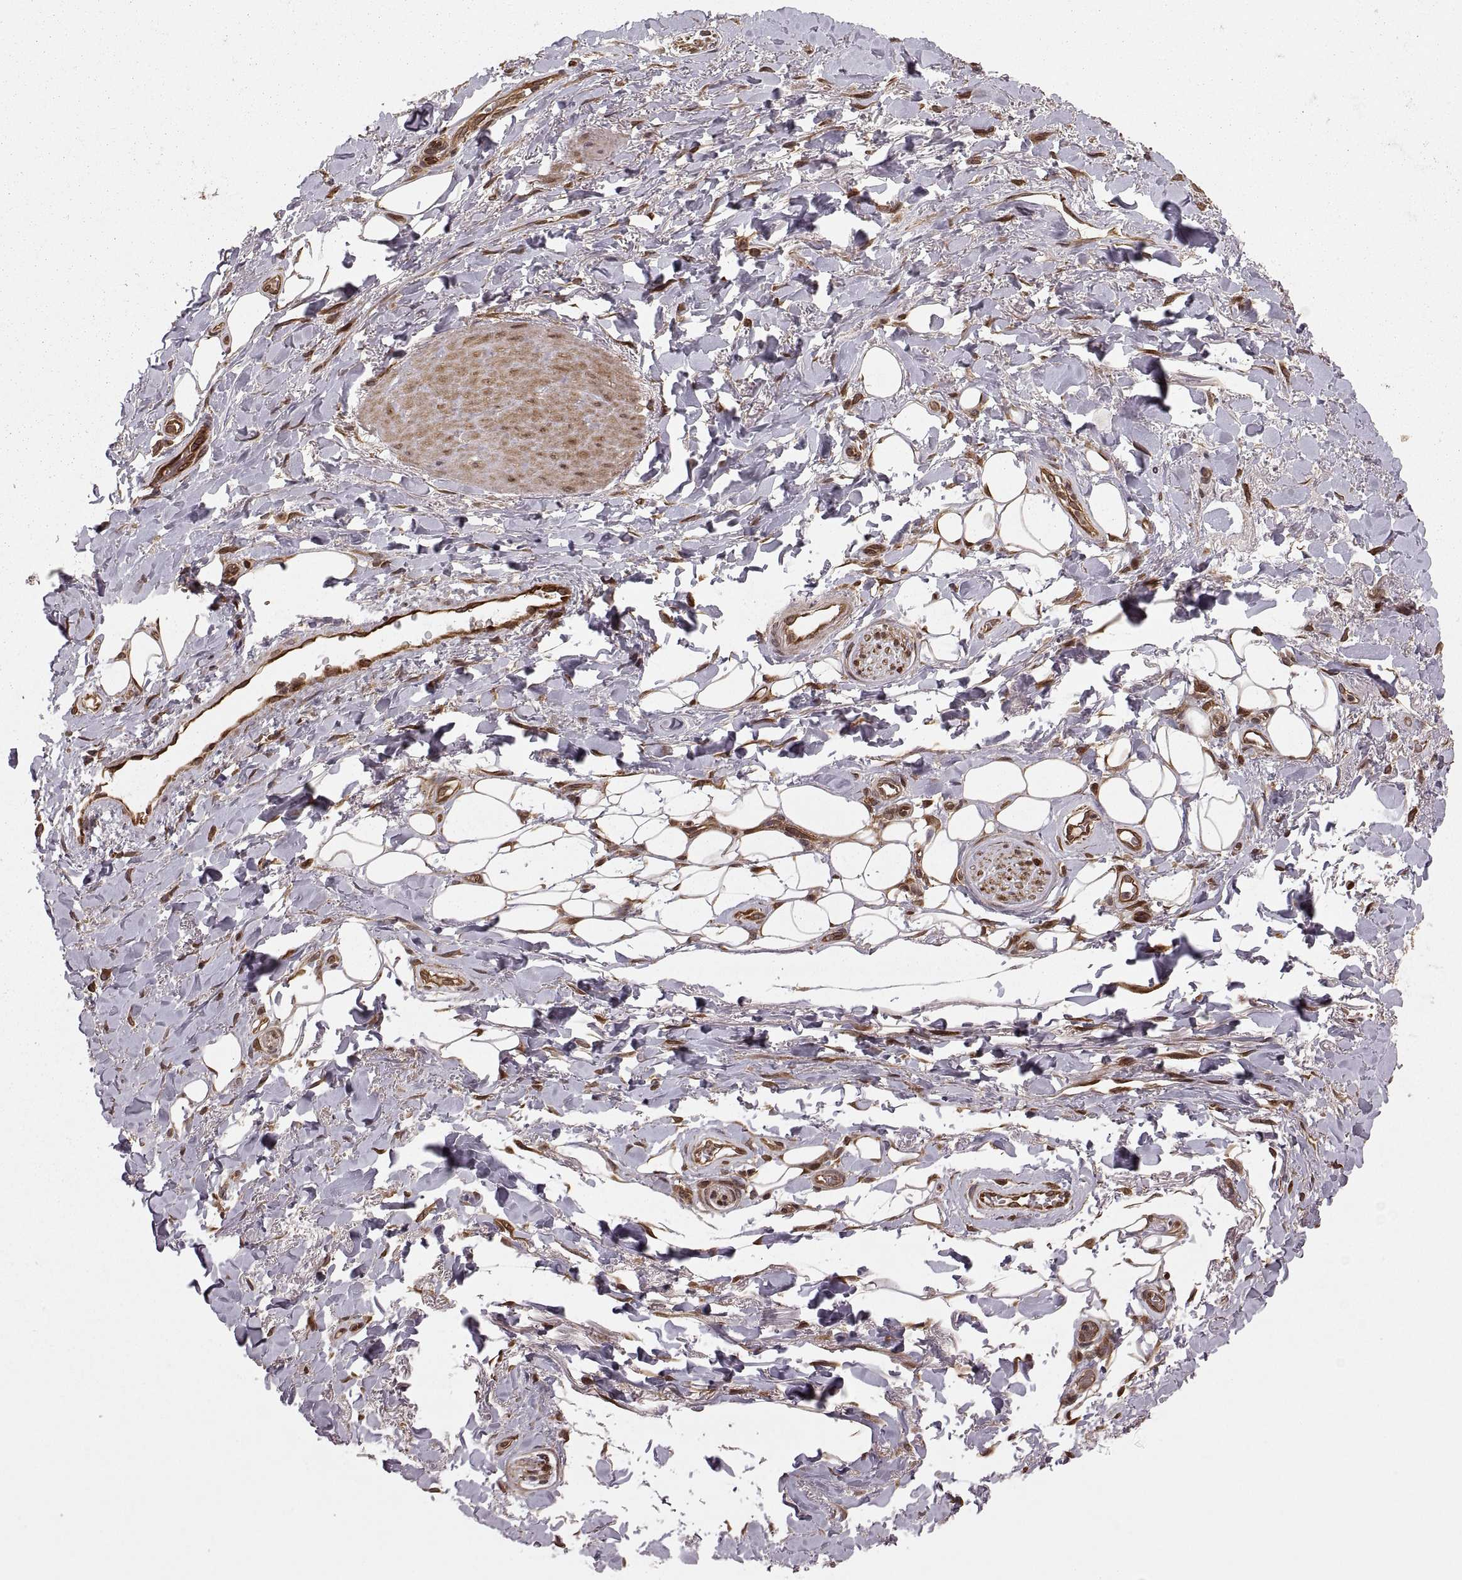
{"staining": {"intensity": "moderate", "quantity": ">75%", "location": "nuclear"}, "tissue": "adipose tissue", "cell_type": "Adipocytes", "image_type": "normal", "snomed": [{"axis": "morphology", "description": "Normal tissue, NOS"}, {"axis": "topography", "description": "Anal"}, {"axis": "topography", "description": "Peripheral nerve tissue"}], "caption": "The micrograph exhibits a brown stain indicating the presence of a protein in the nuclear of adipocytes in adipose tissue. Using DAB (brown) and hematoxylin (blue) stains, captured at high magnification using brightfield microscopy.", "gene": "DEDD", "patient": {"sex": "male", "age": 53}}